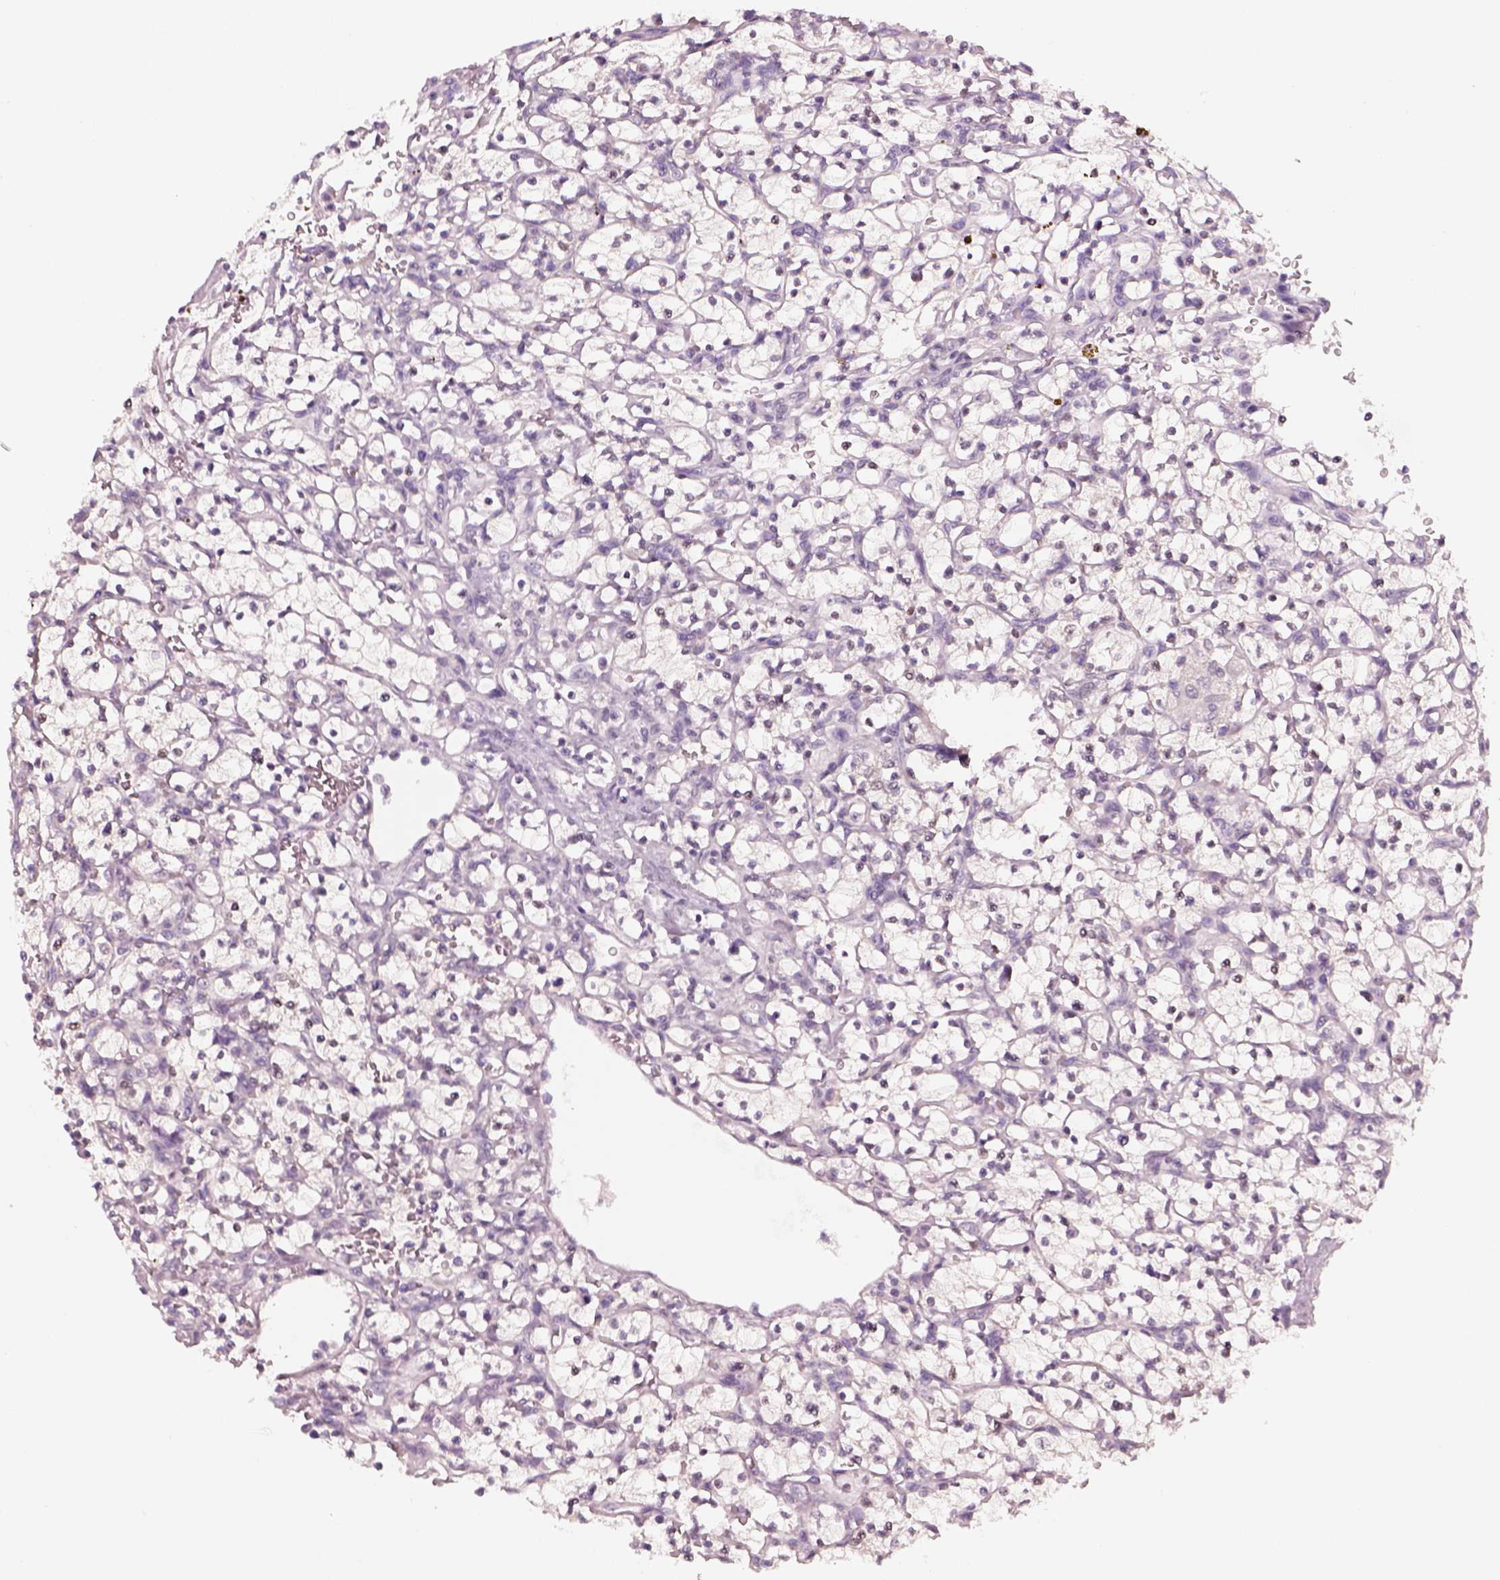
{"staining": {"intensity": "negative", "quantity": "none", "location": "none"}, "tissue": "renal cancer", "cell_type": "Tumor cells", "image_type": "cancer", "snomed": [{"axis": "morphology", "description": "Adenocarcinoma, NOS"}, {"axis": "topography", "description": "Kidney"}], "caption": "This is an immunohistochemistry micrograph of renal cancer. There is no positivity in tumor cells.", "gene": "ELSPBP1", "patient": {"sex": "female", "age": 64}}